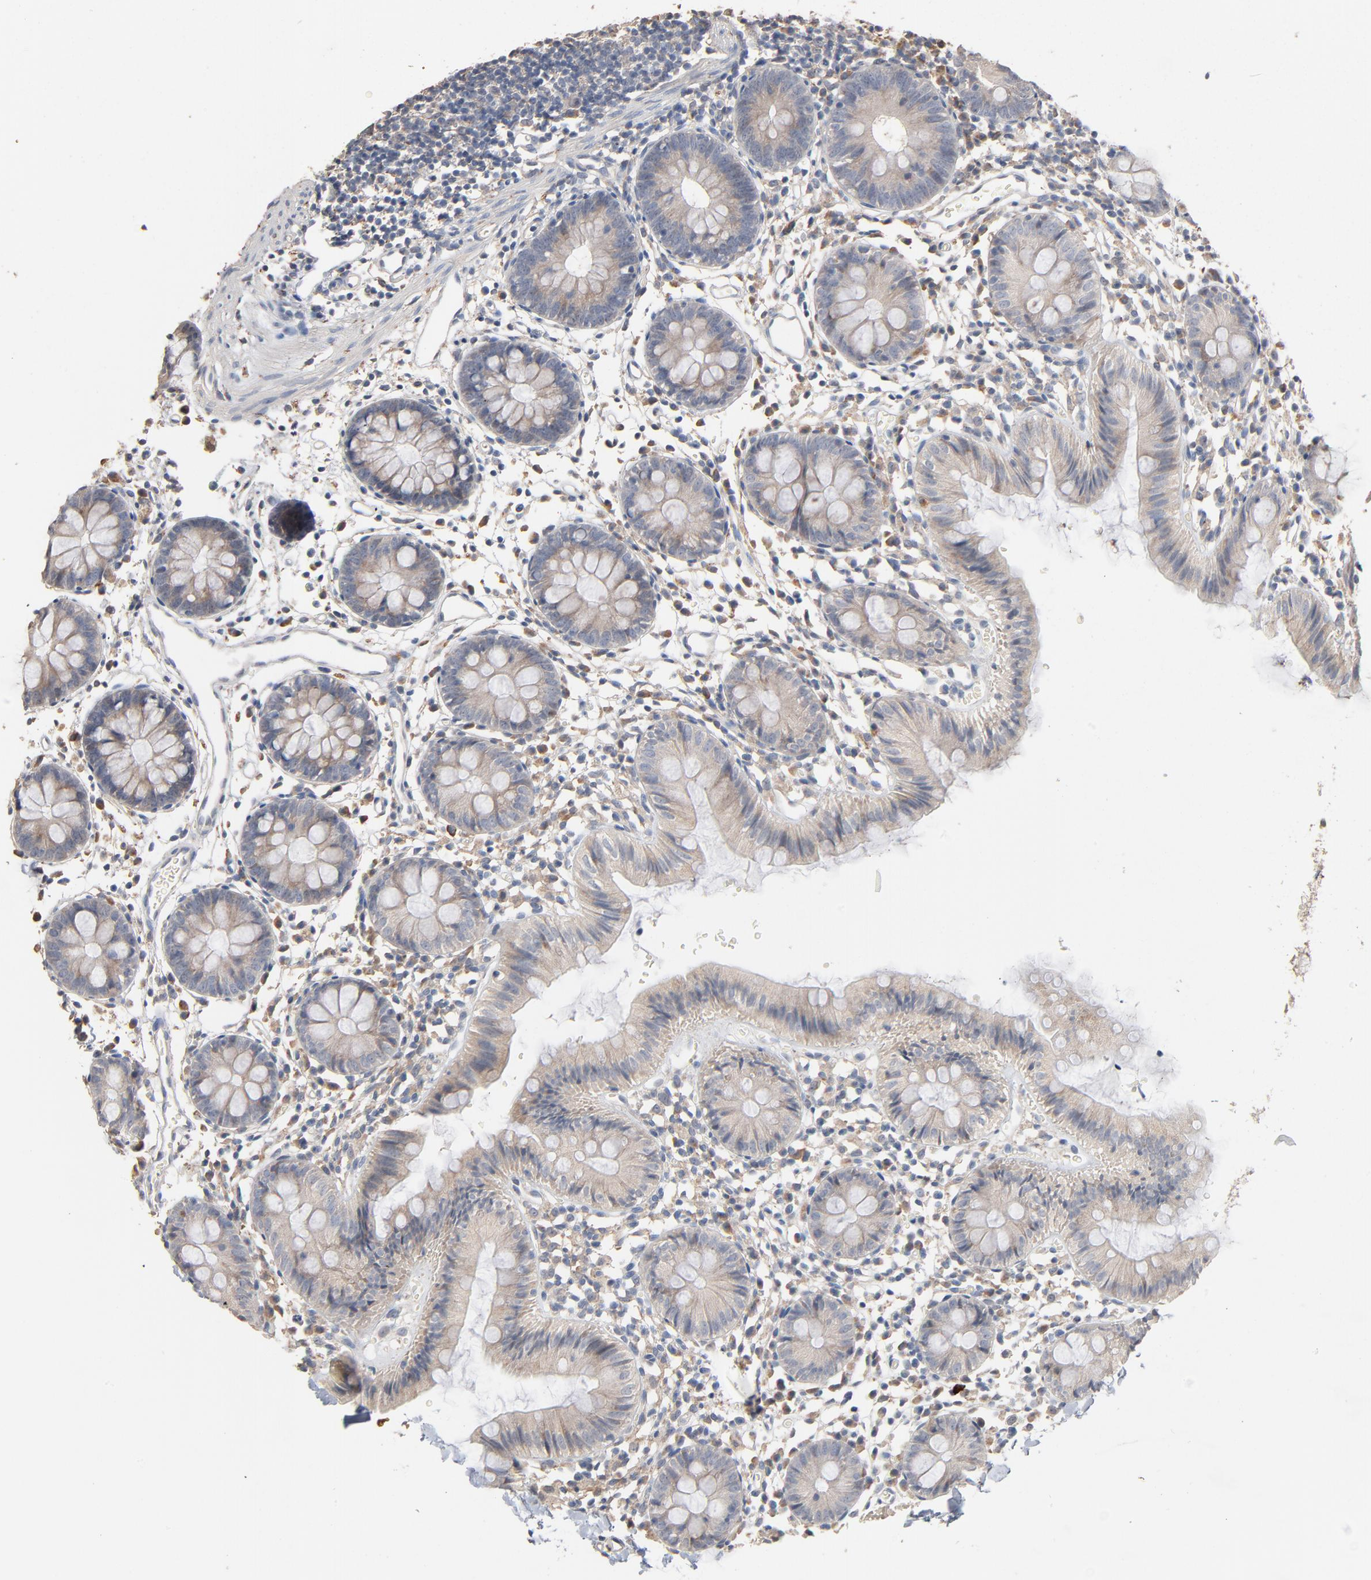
{"staining": {"intensity": "negative", "quantity": "none", "location": "none"}, "tissue": "colon", "cell_type": "Endothelial cells", "image_type": "normal", "snomed": [{"axis": "morphology", "description": "Normal tissue, NOS"}, {"axis": "topography", "description": "Colon"}], "caption": "High power microscopy histopathology image of an immunohistochemistry (IHC) photomicrograph of unremarkable colon, revealing no significant positivity in endothelial cells.", "gene": "ZDHHC8", "patient": {"sex": "male", "age": 14}}